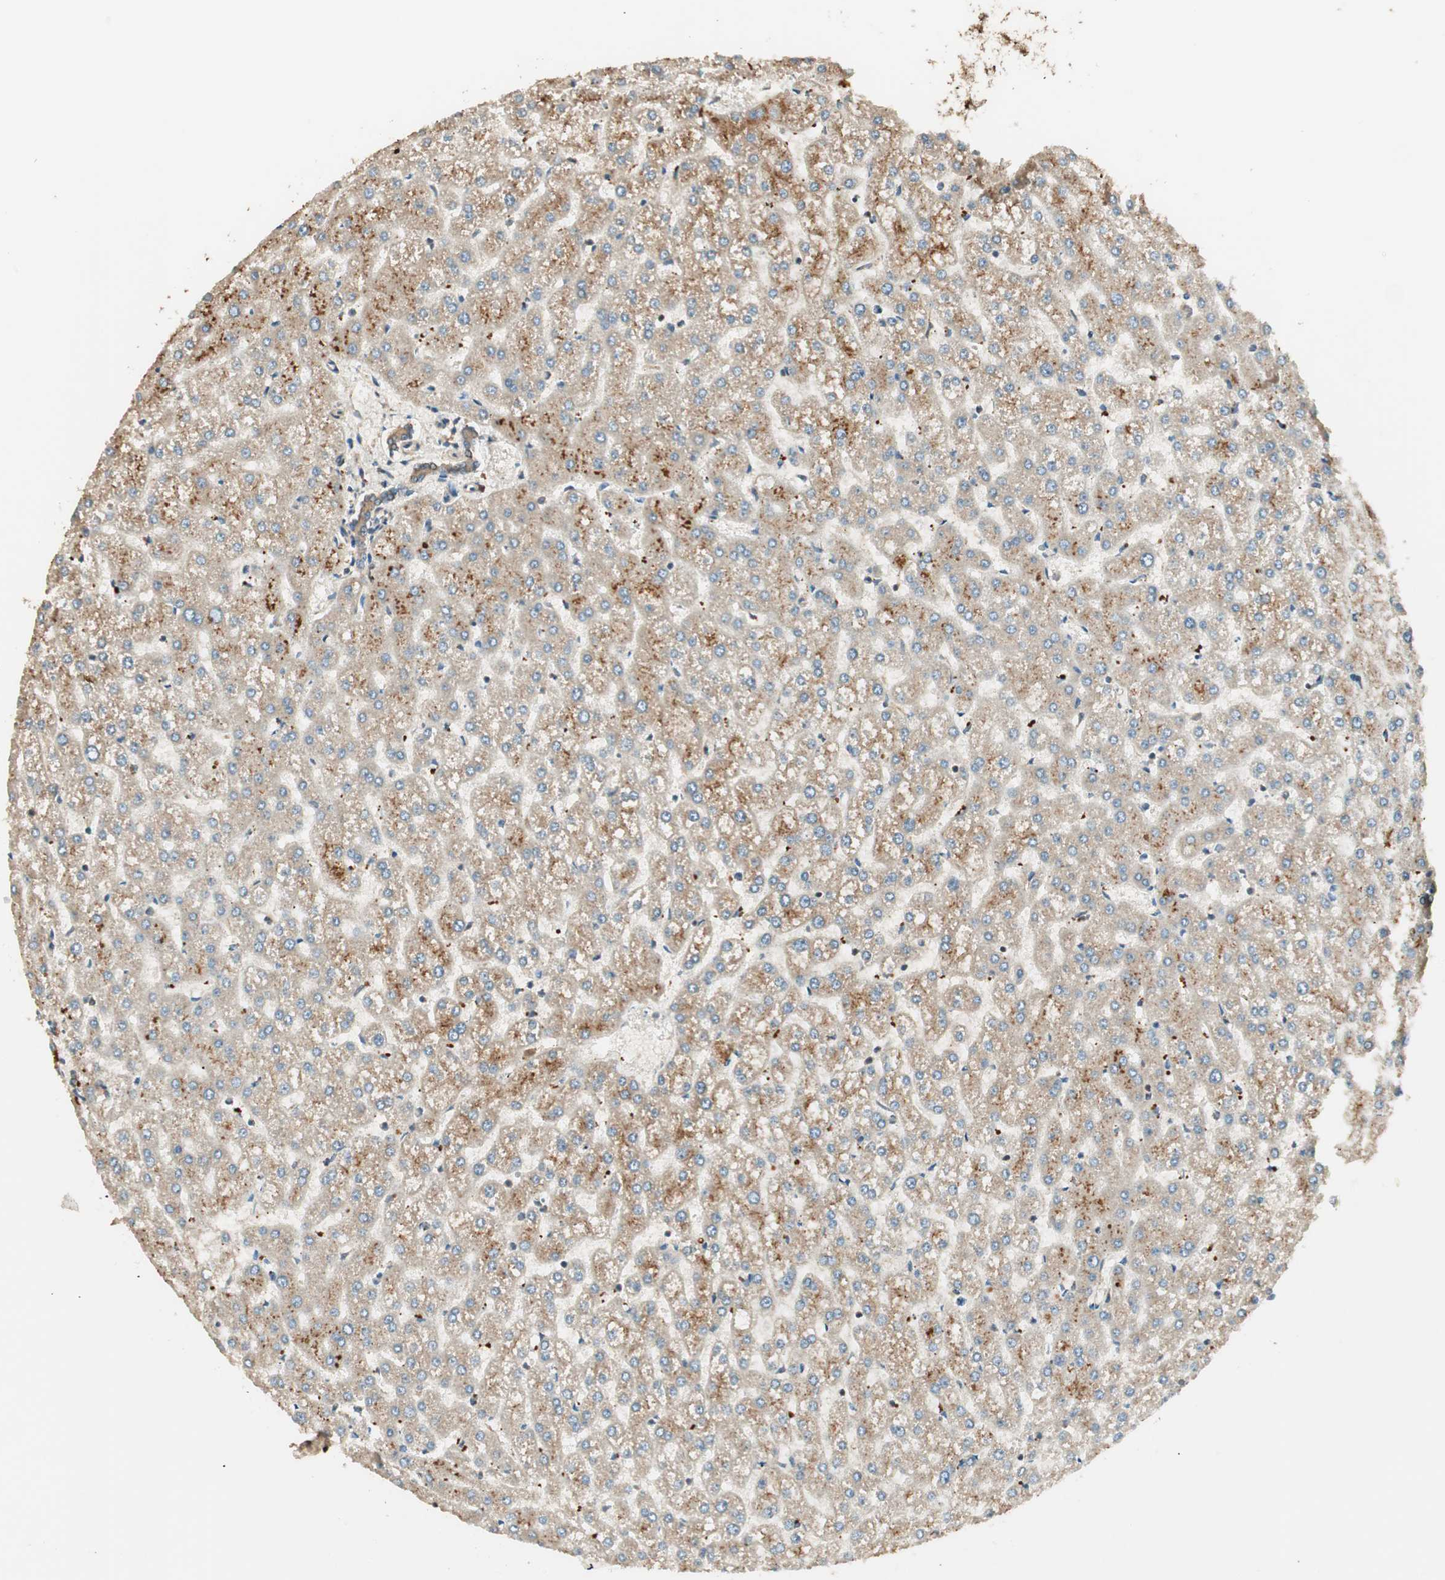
{"staining": {"intensity": "moderate", "quantity": ">75%", "location": "cytoplasmic/membranous"}, "tissue": "liver", "cell_type": "Cholangiocytes", "image_type": "normal", "snomed": [{"axis": "morphology", "description": "Normal tissue, NOS"}, {"axis": "topography", "description": "Liver"}], "caption": "Immunohistochemistry staining of unremarkable liver, which demonstrates medium levels of moderate cytoplasmic/membranous positivity in approximately >75% of cholangiocytes indicating moderate cytoplasmic/membranous protein expression. The staining was performed using DAB (brown) for protein detection and nuclei were counterstained in hematoxylin (blue).", "gene": "CNOT4", "patient": {"sex": "female", "age": 32}}